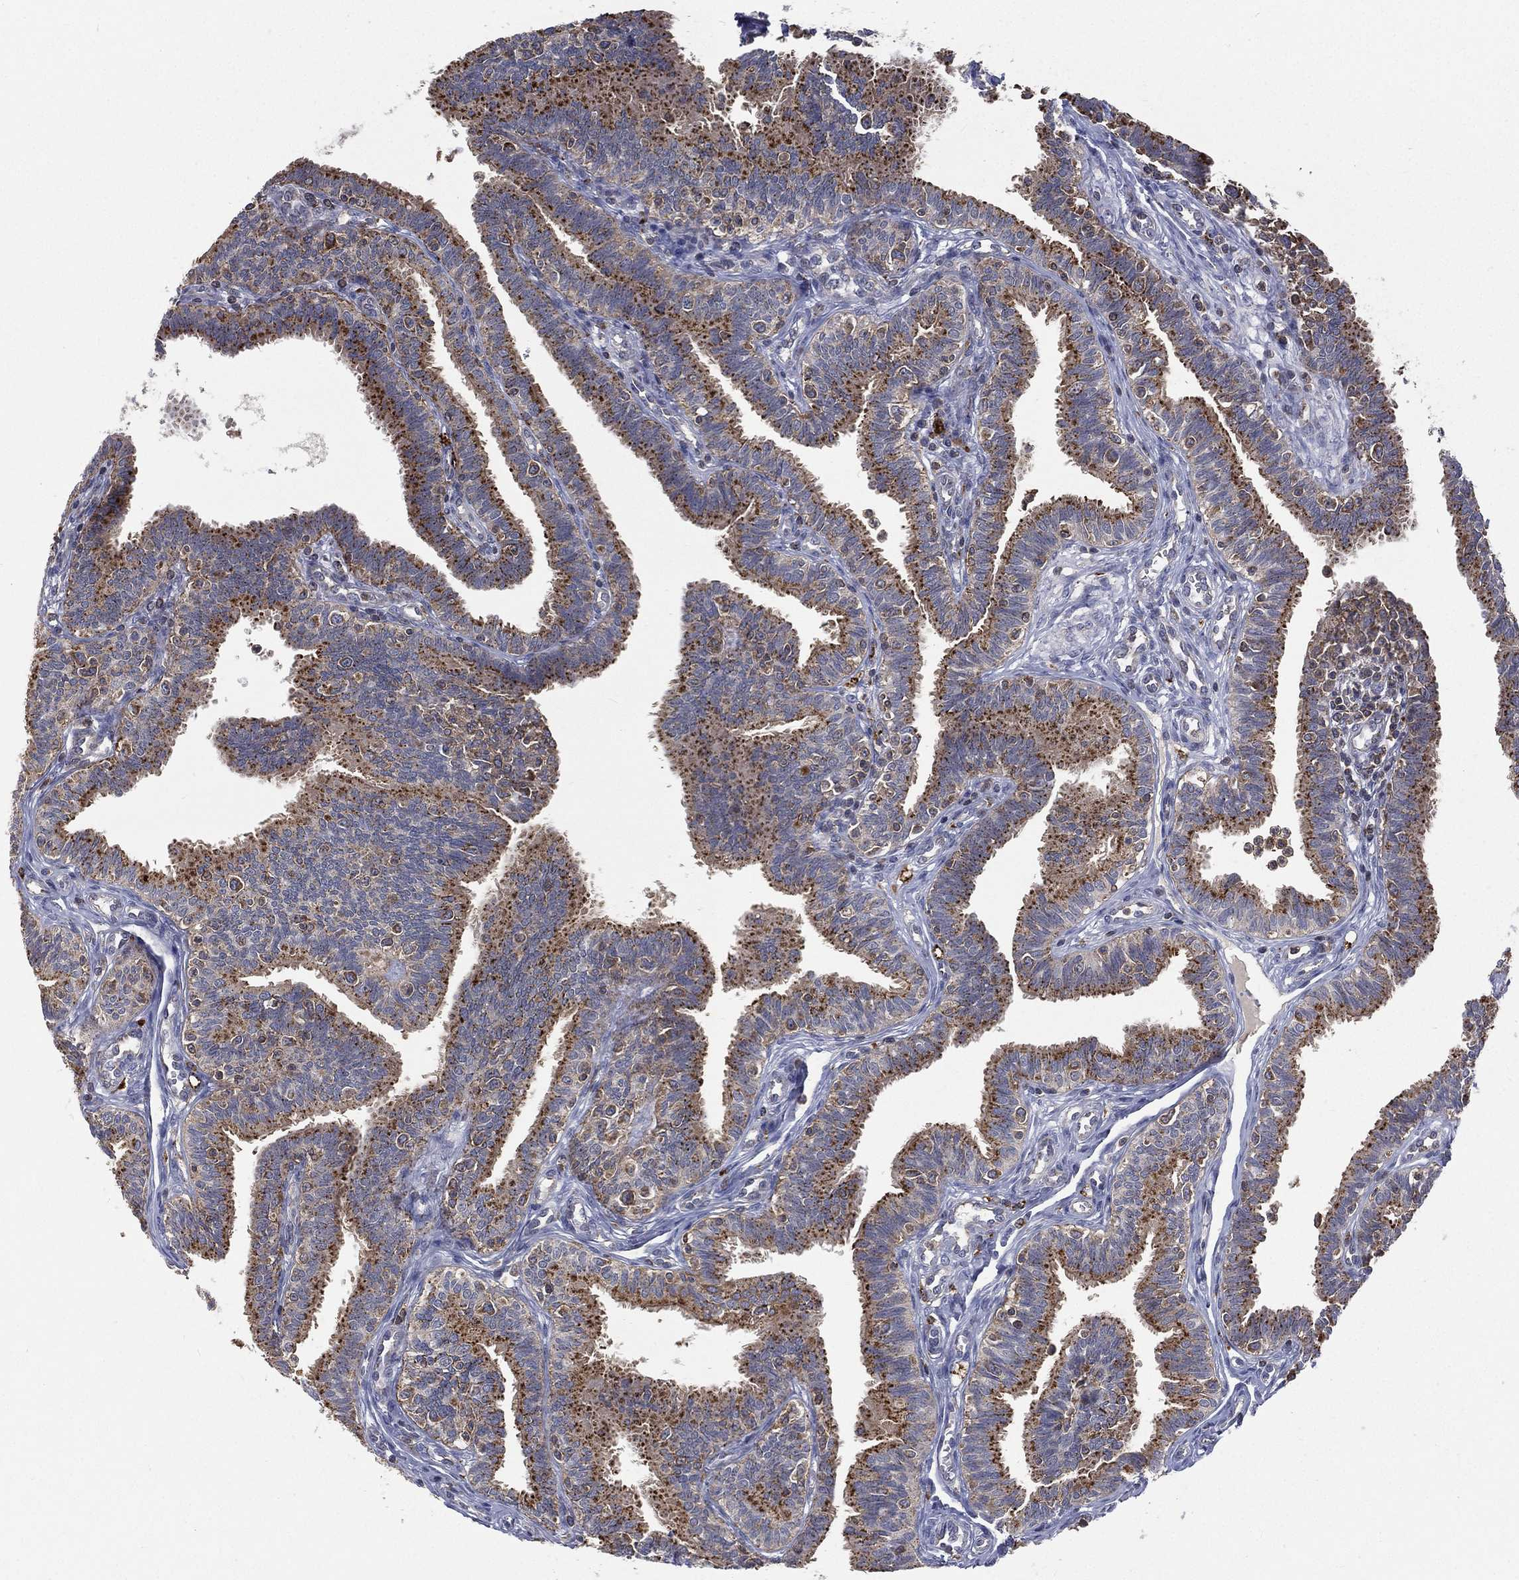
{"staining": {"intensity": "strong", "quantity": ">75%", "location": "cytoplasmic/membranous"}, "tissue": "fallopian tube", "cell_type": "Glandular cells", "image_type": "normal", "snomed": [{"axis": "morphology", "description": "Normal tissue, NOS"}, {"axis": "topography", "description": "Fallopian tube"}], "caption": "Brown immunohistochemical staining in unremarkable fallopian tube exhibits strong cytoplasmic/membranous positivity in about >75% of glandular cells.", "gene": "RIN3", "patient": {"sex": "female", "age": 36}}